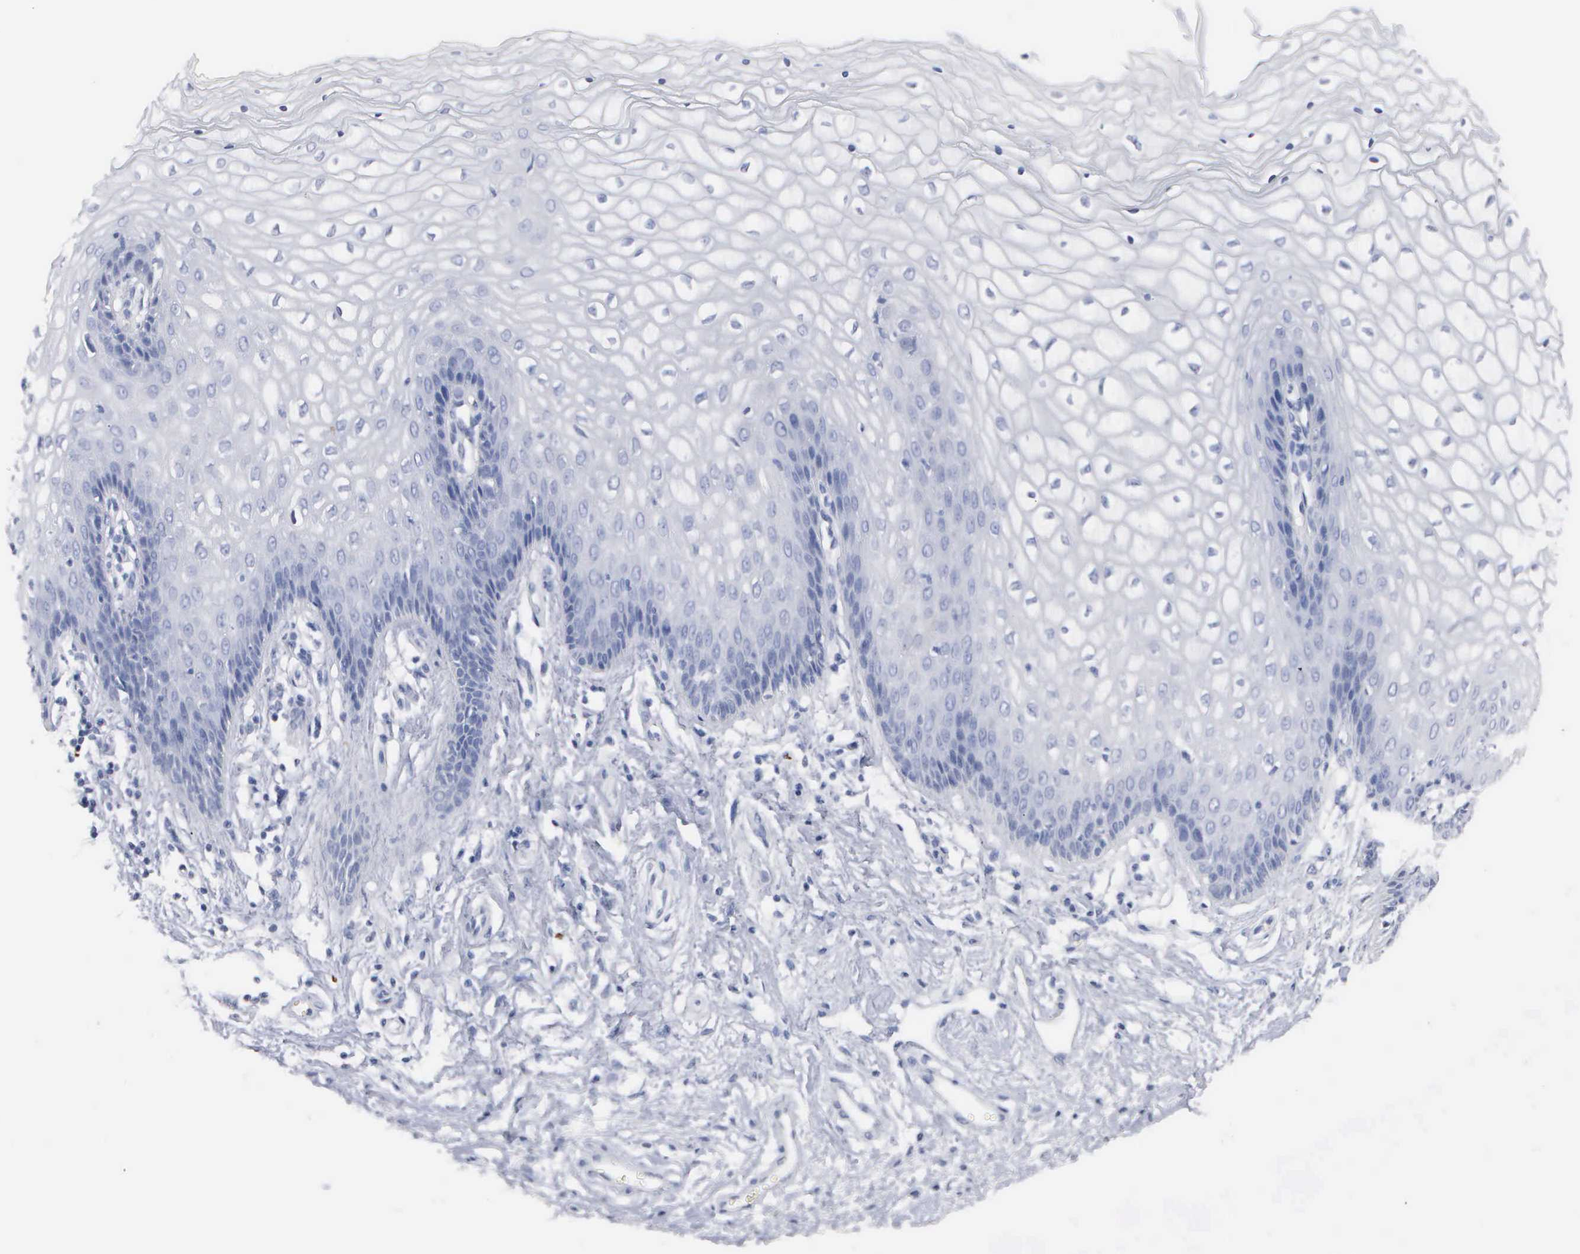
{"staining": {"intensity": "negative", "quantity": "none", "location": "none"}, "tissue": "vagina", "cell_type": "Squamous epithelial cells", "image_type": "normal", "snomed": [{"axis": "morphology", "description": "Normal tissue, NOS"}, {"axis": "topography", "description": "Vagina"}], "caption": "Squamous epithelial cells are negative for brown protein staining in benign vagina. (DAB (3,3'-diaminobenzidine) immunohistochemistry (IHC) visualized using brightfield microscopy, high magnification).", "gene": "ASPHD2", "patient": {"sex": "female", "age": 34}}